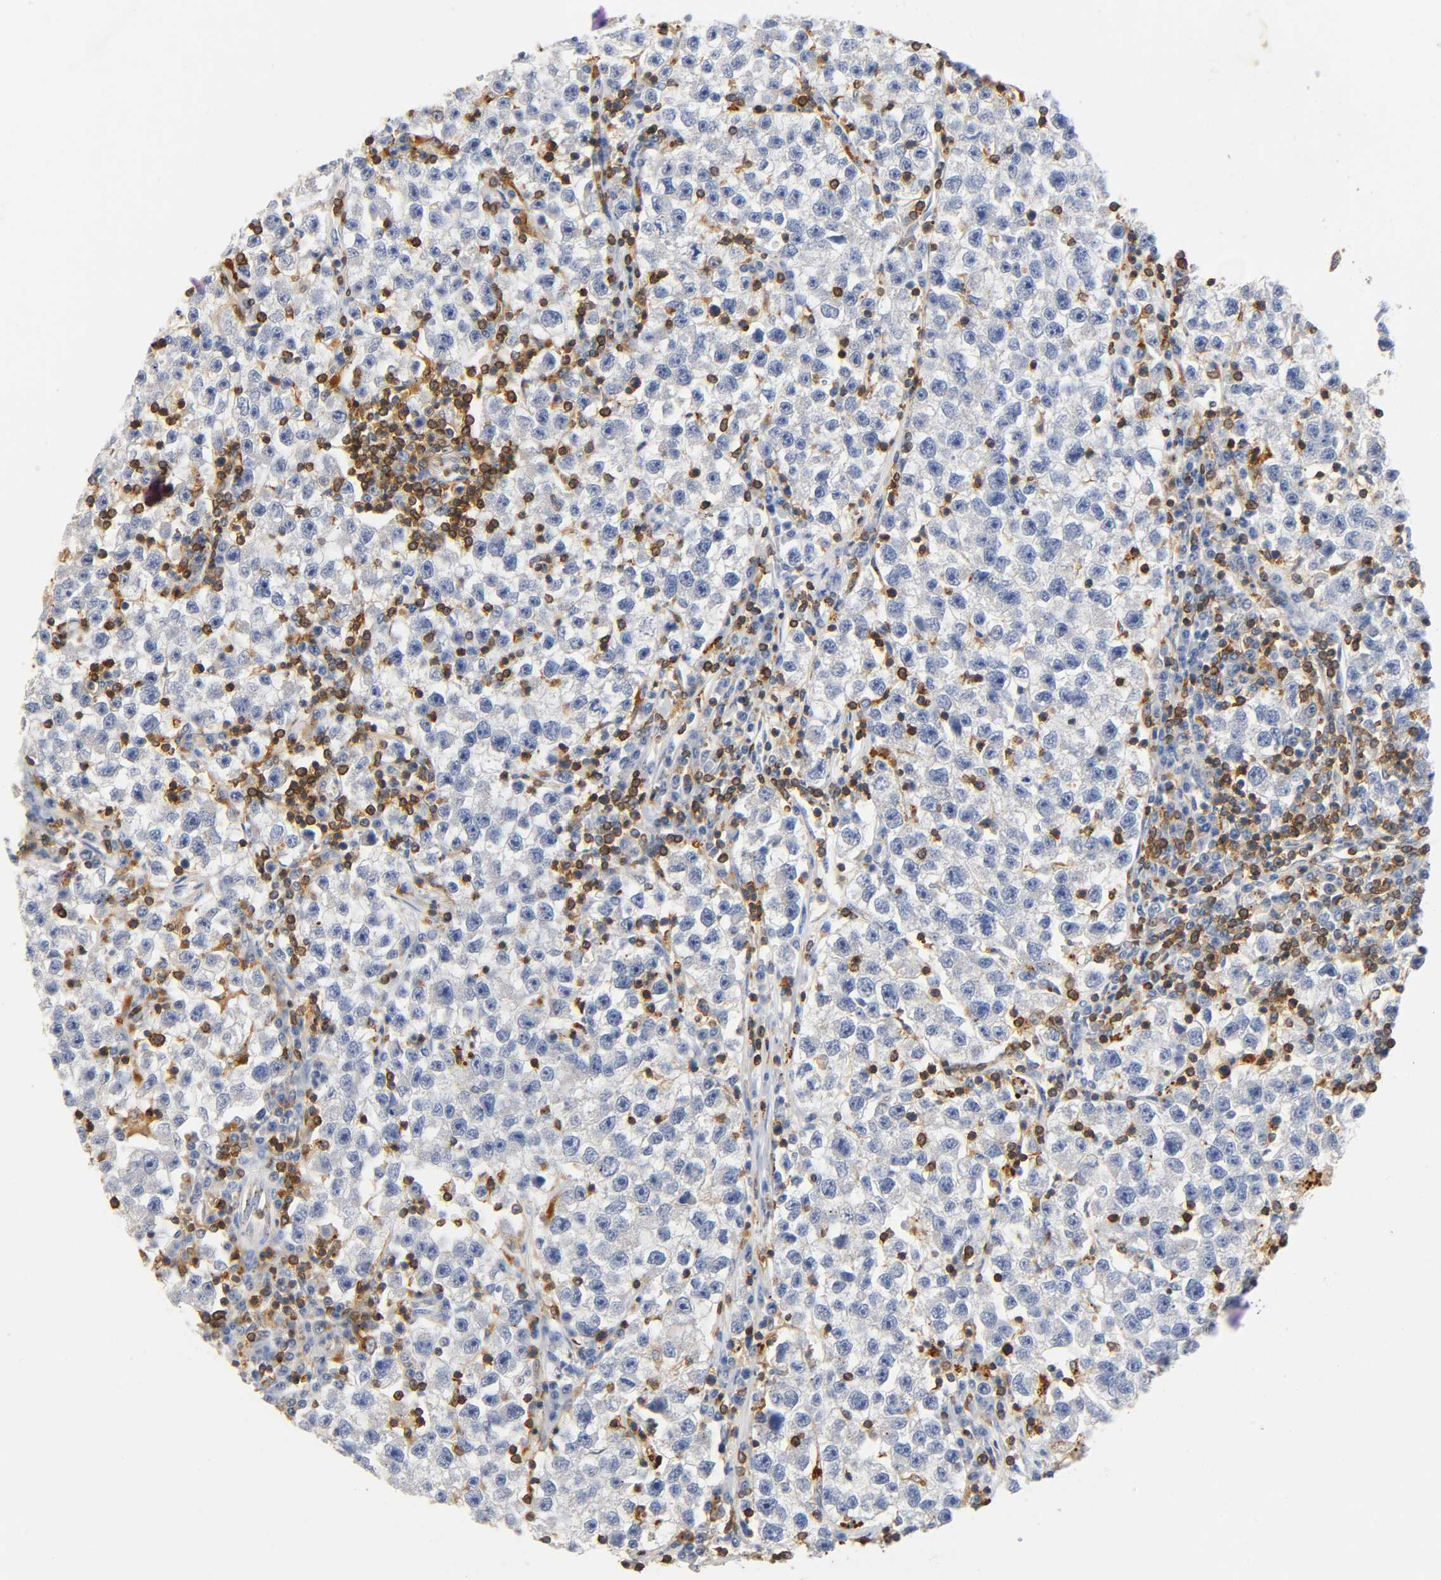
{"staining": {"intensity": "negative", "quantity": "none", "location": "none"}, "tissue": "testis cancer", "cell_type": "Tumor cells", "image_type": "cancer", "snomed": [{"axis": "morphology", "description": "Seminoma, NOS"}, {"axis": "topography", "description": "Testis"}], "caption": "Image shows no significant protein positivity in tumor cells of testis cancer.", "gene": "UCKL1", "patient": {"sex": "male", "age": 22}}